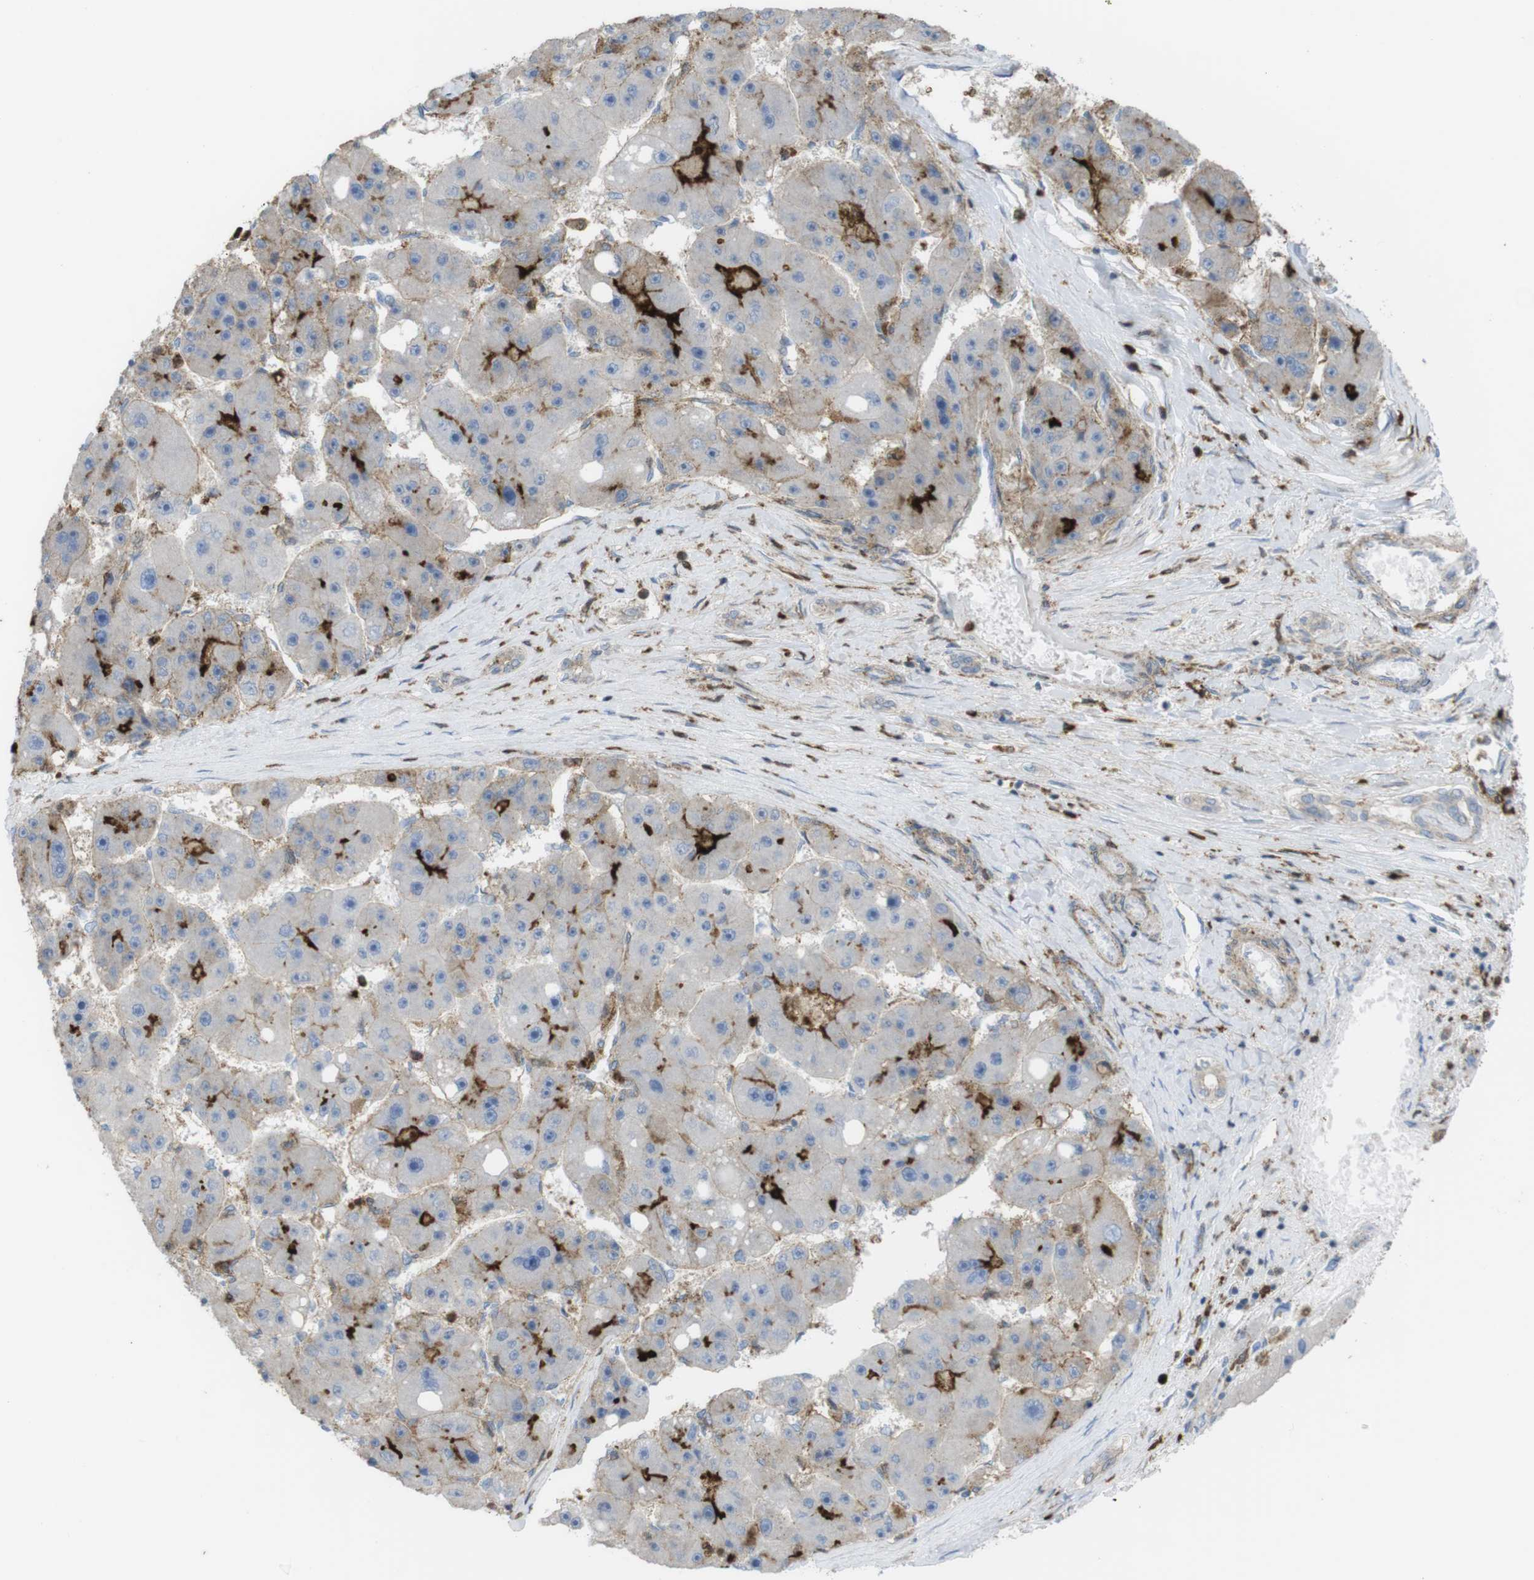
{"staining": {"intensity": "weak", "quantity": "25%-75%", "location": "cytoplasmic/membranous"}, "tissue": "liver cancer", "cell_type": "Tumor cells", "image_type": "cancer", "snomed": [{"axis": "morphology", "description": "Carcinoma, Hepatocellular, NOS"}, {"axis": "topography", "description": "Liver"}], "caption": "Immunohistochemistry (DAB (3,3'-diaminobenzidine)) staining of human liver cancer demonstrates weak cytoplasmic/membranous protein expression in approximately 25%-75% of tumor cells.", "gene": "PRKCD", "patient": {"sex": "female", "age": 61}}